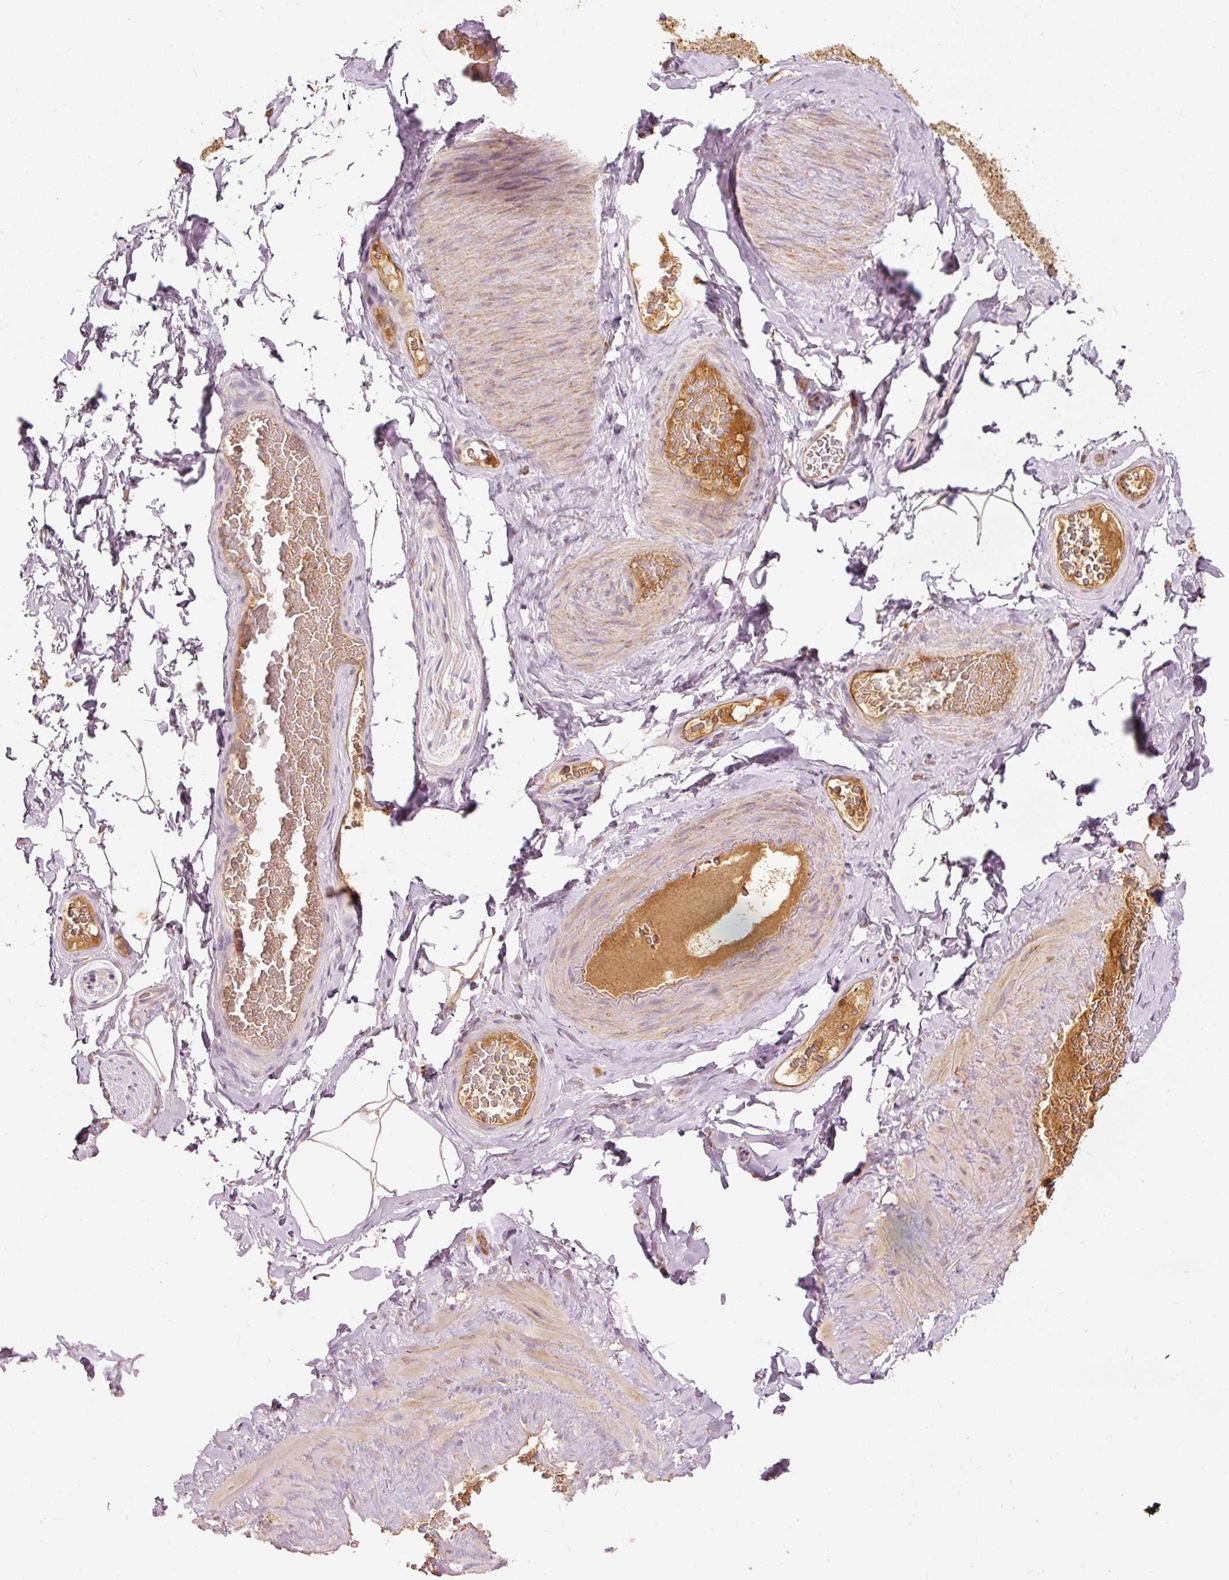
{"staining": {"intensity": "weak", "quantity": "25%-75%", "location": "cytoplasmic/membranous"}, "tissue": "adipose tissue", "cell_type": "Adipocytes", "image_type": "normal", "snomed": [{"axis": "morphology", "description": "Normal tissue, NOS"}, {"axis": "topography", "description": "Vascular tissue"}, {"axis": "topography", "description": "Peripheral nerve tissue"}], "caption": "The image exhibits immunohistochemical staining of normal adipose tissue. There is weak cytoplasmic/membranous staining is seen in about 25%-75% of adipocytes. Ihc stains the protein of interest in brown and the nuclei are stained blue.", "gene": "PSENEN", "patient": {"sex": "male", "age": 41}}